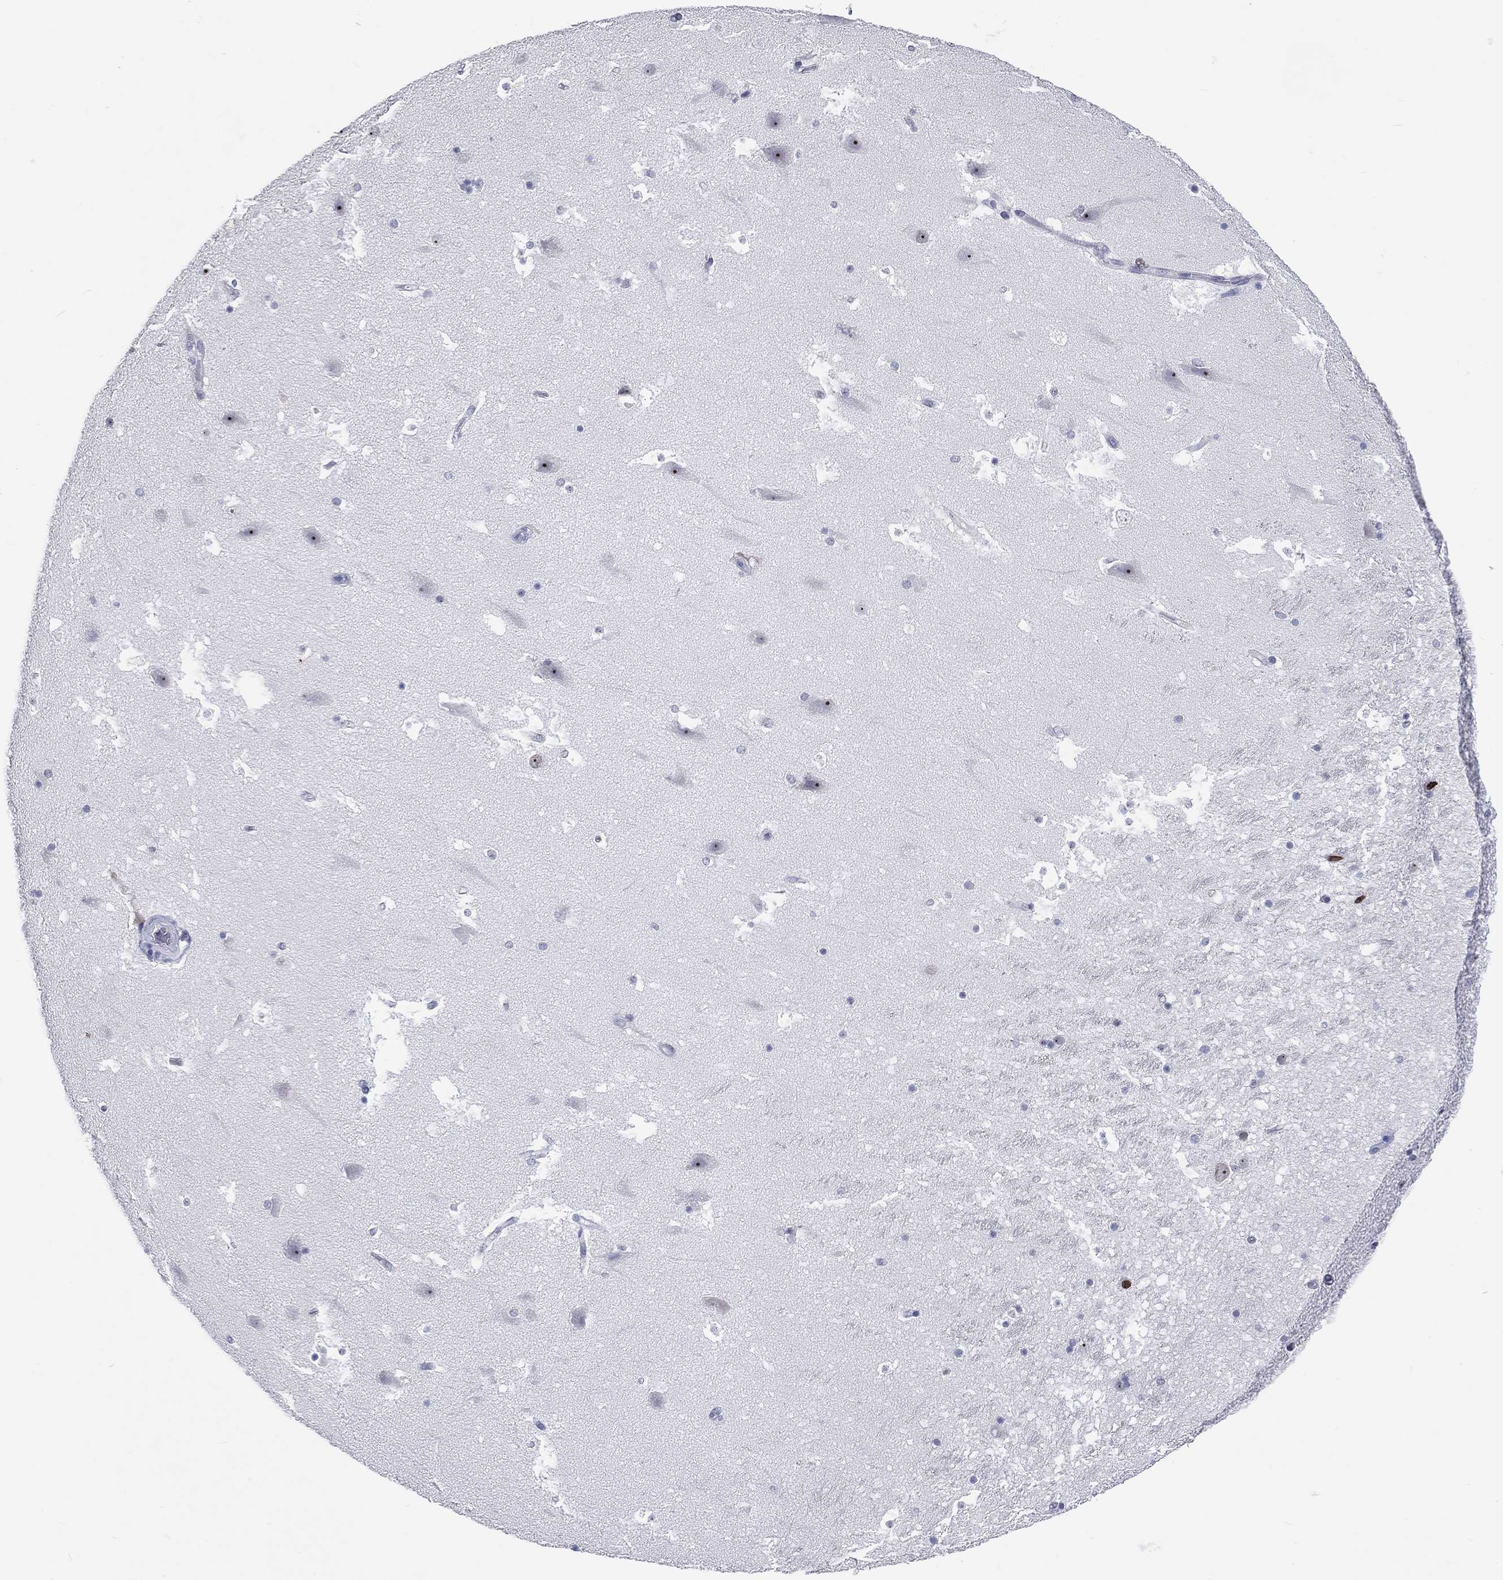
{"staining": {"intensity": "negative", "quantity": "none", "location": "none"}, "tissue": "hippocampus", "cell_type": "Glial cells", "image_type": "normal", "snomed": [{"axis": "morphology", "description": "Normal tissue, NOS"}, {"axis": "topography", "description": "Hippocampus"}], "caption": "Immunohistochemistry (IHC) histopathology image of unremarkable human hippocampus stained for a protein (brown), which demonstrates no staining in glial cells. Brightfield microscopy of immunohistochemistry stained with DAB (3,3'-diaminobenzidine) (brown) and hematoxylin (blue), captured at high magnification.", "gene": "SSX1", "patient": {"sex": "male", "age": 51}}